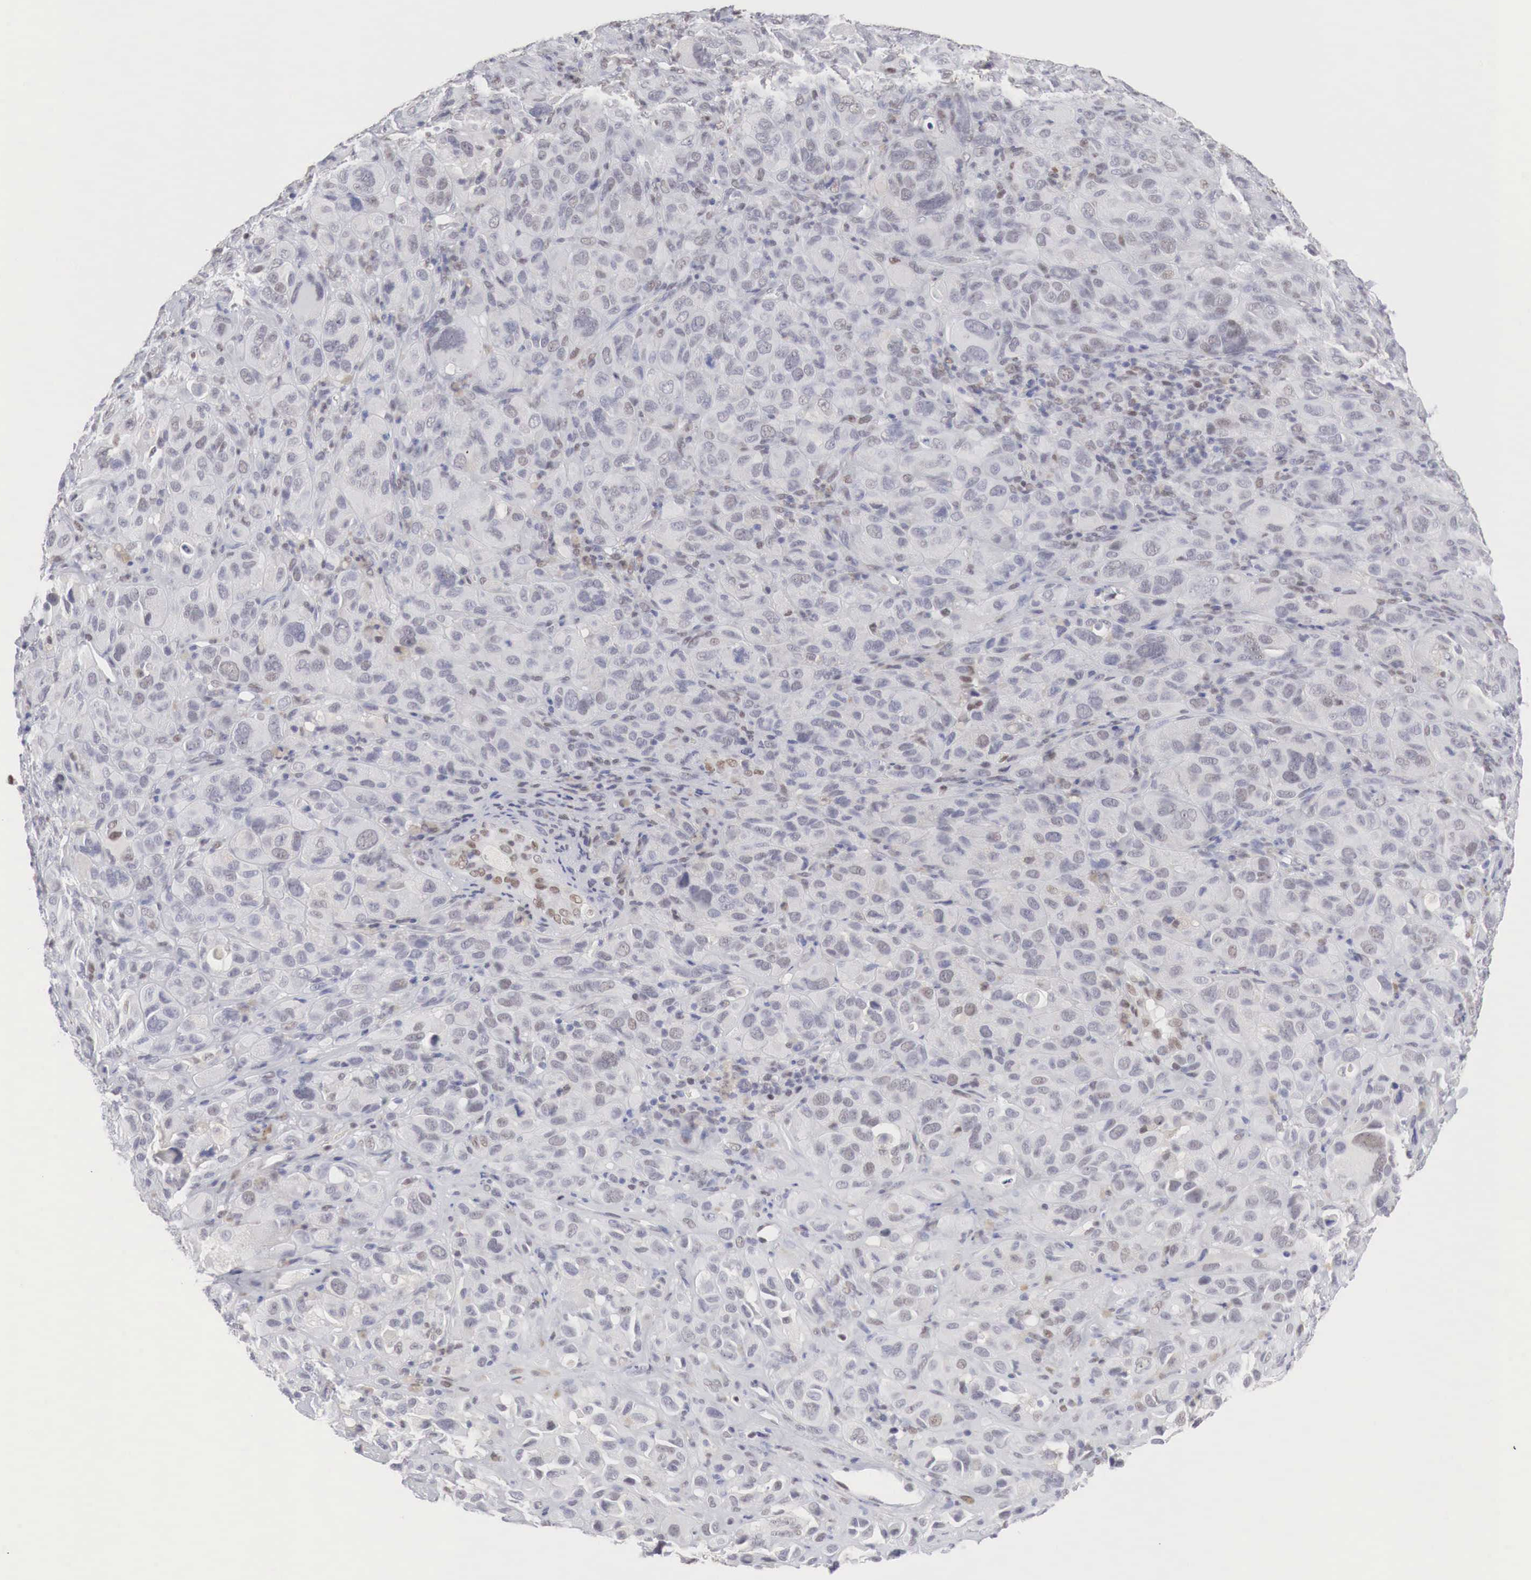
{"staining": {"intensity": "weak", "quantity": "<25%", "location": "nuclear"}, "tissue": "melanoma", "cell_type": "Tumor cells", "image_type": "cancer", "snomed": [{"axis": "morphology", "description": "Malignant melanoma, Metastatic site"}, {"axis": "topography", "description": "Skin"}], "caption": "Photomicrograph shows no protein expression in tumor cells of melanoma tissue. Nuclei are stained in blue.", "gene": "FOXP2", "patient": {"sex": "male", "age": 32}}